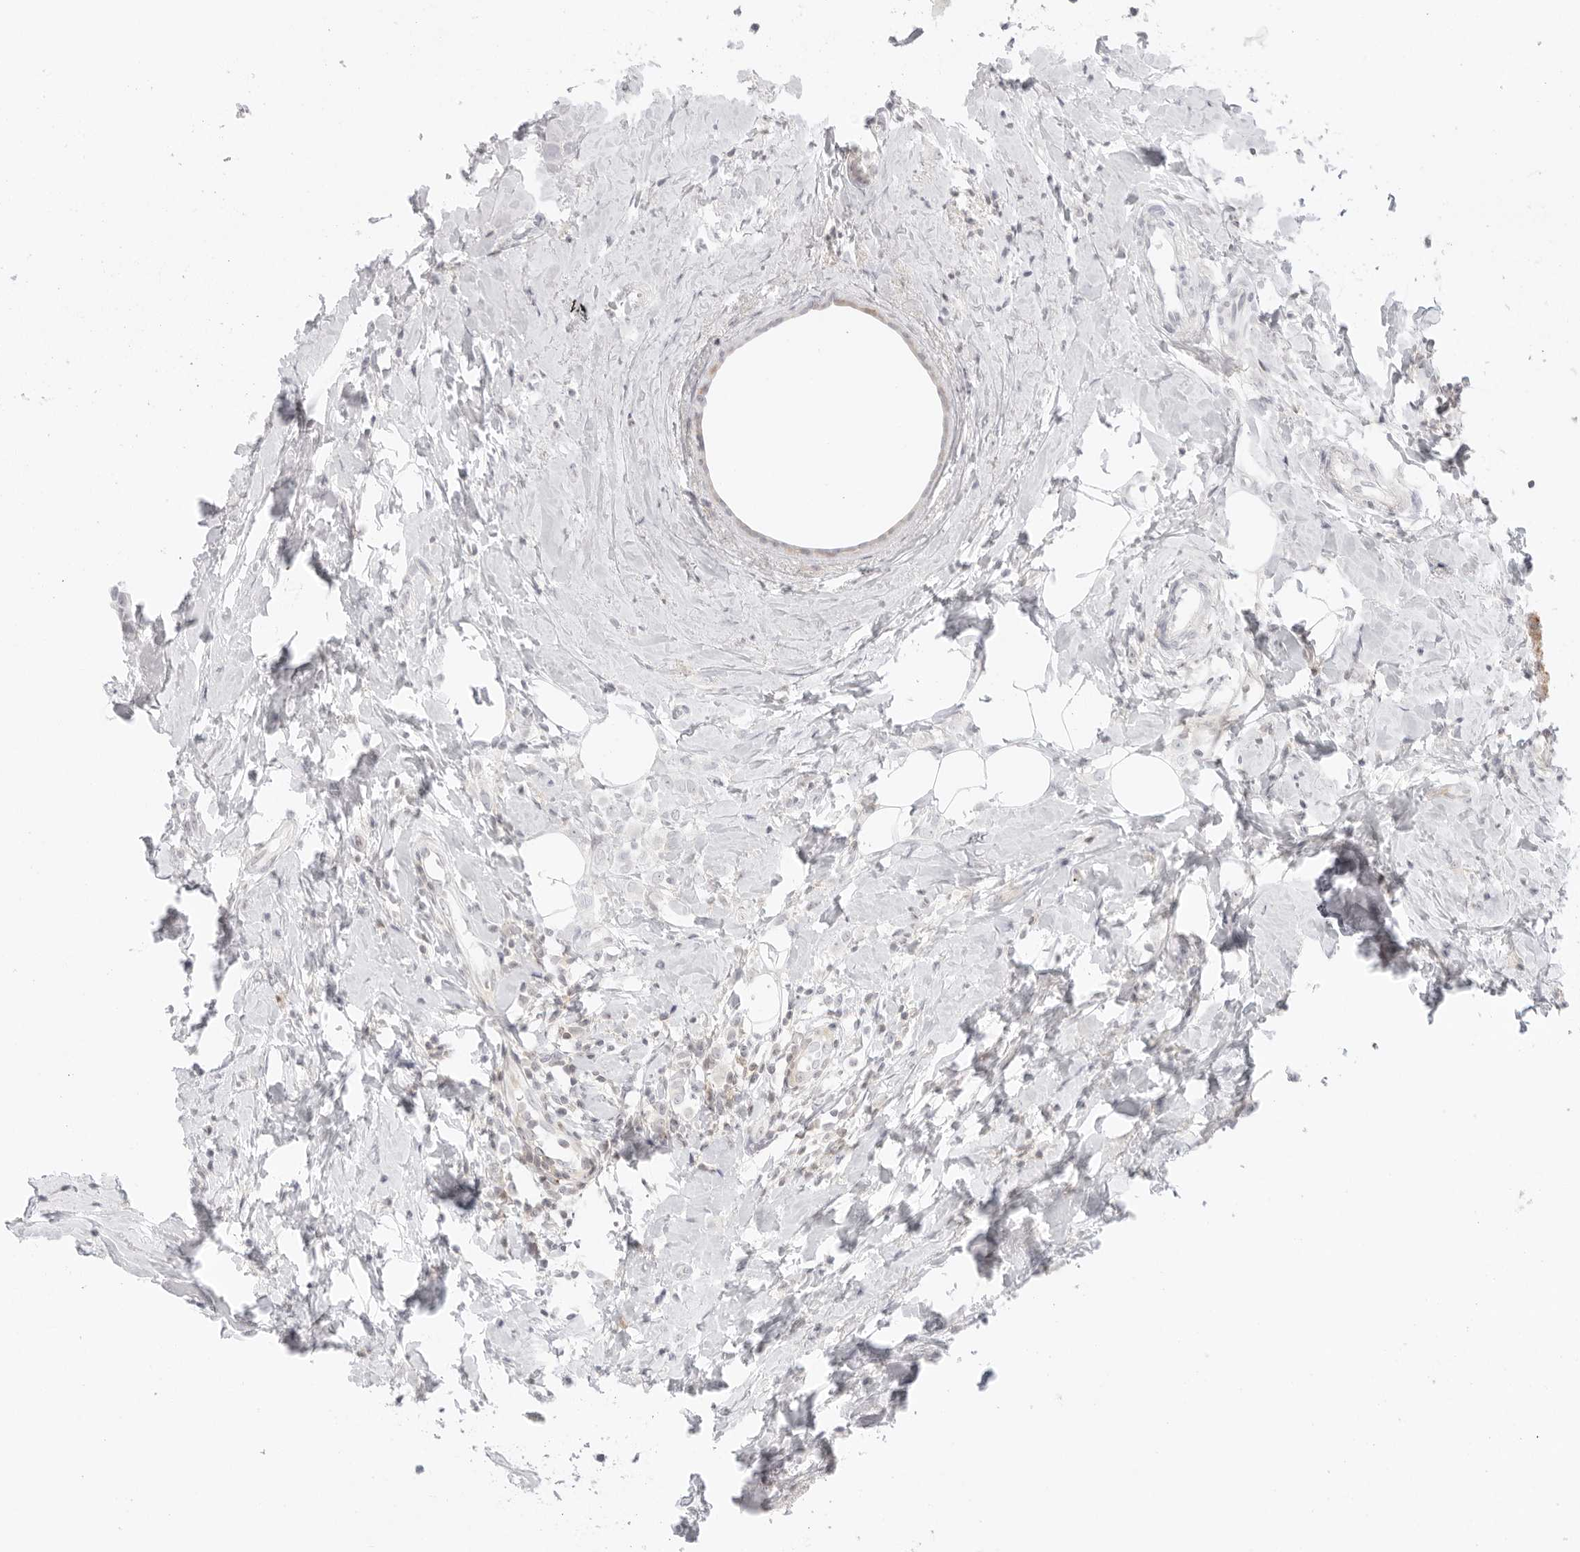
{"staining": {"intensity": "negative", "quantity": "none", "location": "none"}, "tissue": "breast cancer", "cell_type": "Tumor cells", "image_type": "cancer", "snomed": [{"axis": "morphology", "description": "Lobular carcinoma"}, {"axis": "topography", "description": "Breast"}], "caption": "This micrograph is of breast lobular carcinoma stained with immunohistochemistry (IHC) to label a protein in brown with the nuclei are counter-stained blue. There is no positivity in tumor cells.", "gene": "TNFRSF14", "patient": {"sex": "female", "age": 47}}